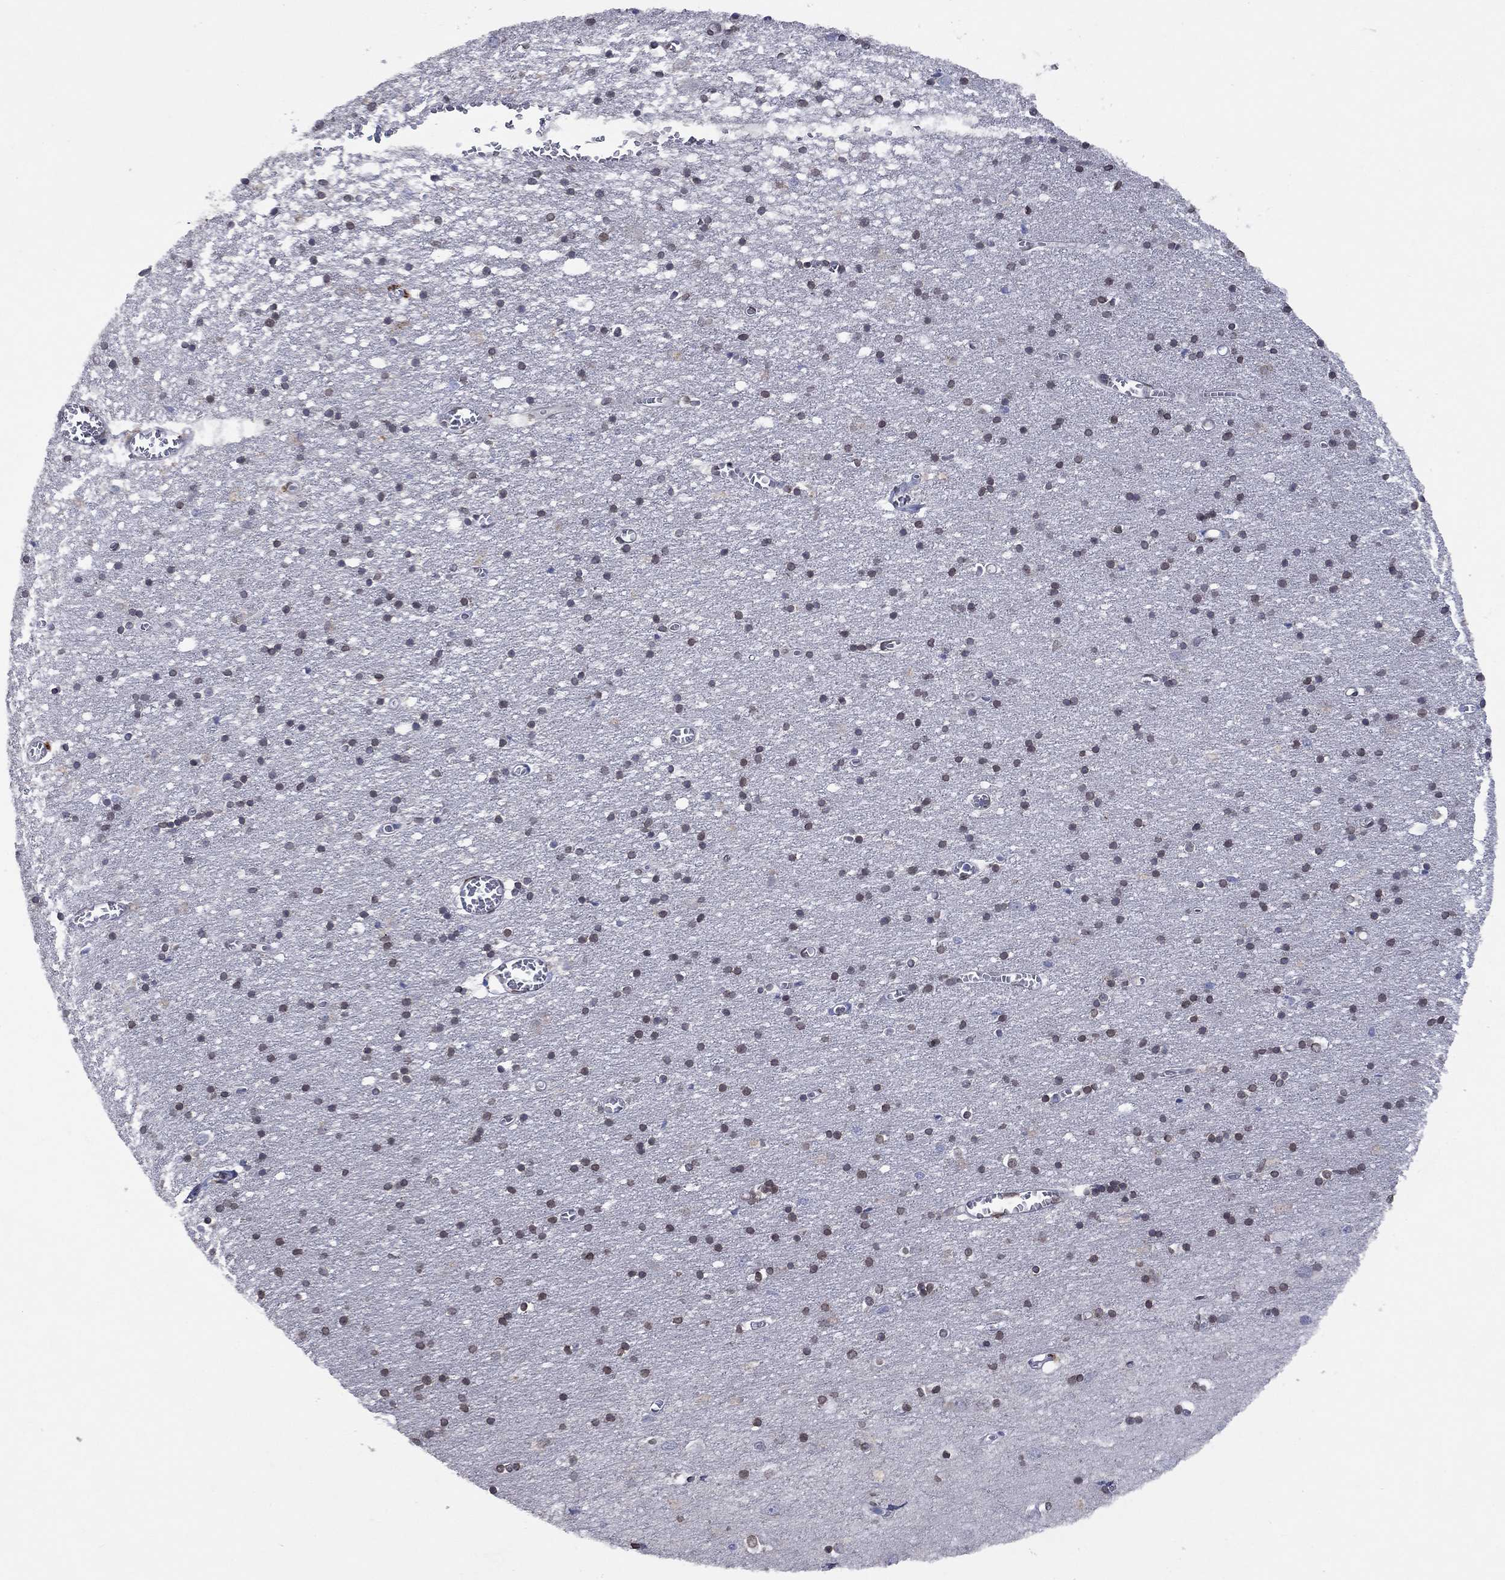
{"staining": {"intensity": "moderate", "quantity": "<25%", "location": "cytoplasmic/membranous"}, "tissue": "cerebral cortex", "cell_type": "Endothelial cells", "image_type": "normal", "snomed": [{"axis": "morphology", "description": "Normal tissue, NOS"}, {"axis": "topography", "description": "Cerebral cortex"}], "caption": "Immunohistochemistry (IHC) (DAB) staining of benign human cerebral cortex demonstrates moderate cytoplasmic/membranous protein expression in approximately <25% of endothelial cells. (DAB (3,3'-diaminobenzidine) IHC with brightfield microscopy, high magnification).", "gene": "EMC9", "patient": {"sex": "male", "age": 70}}